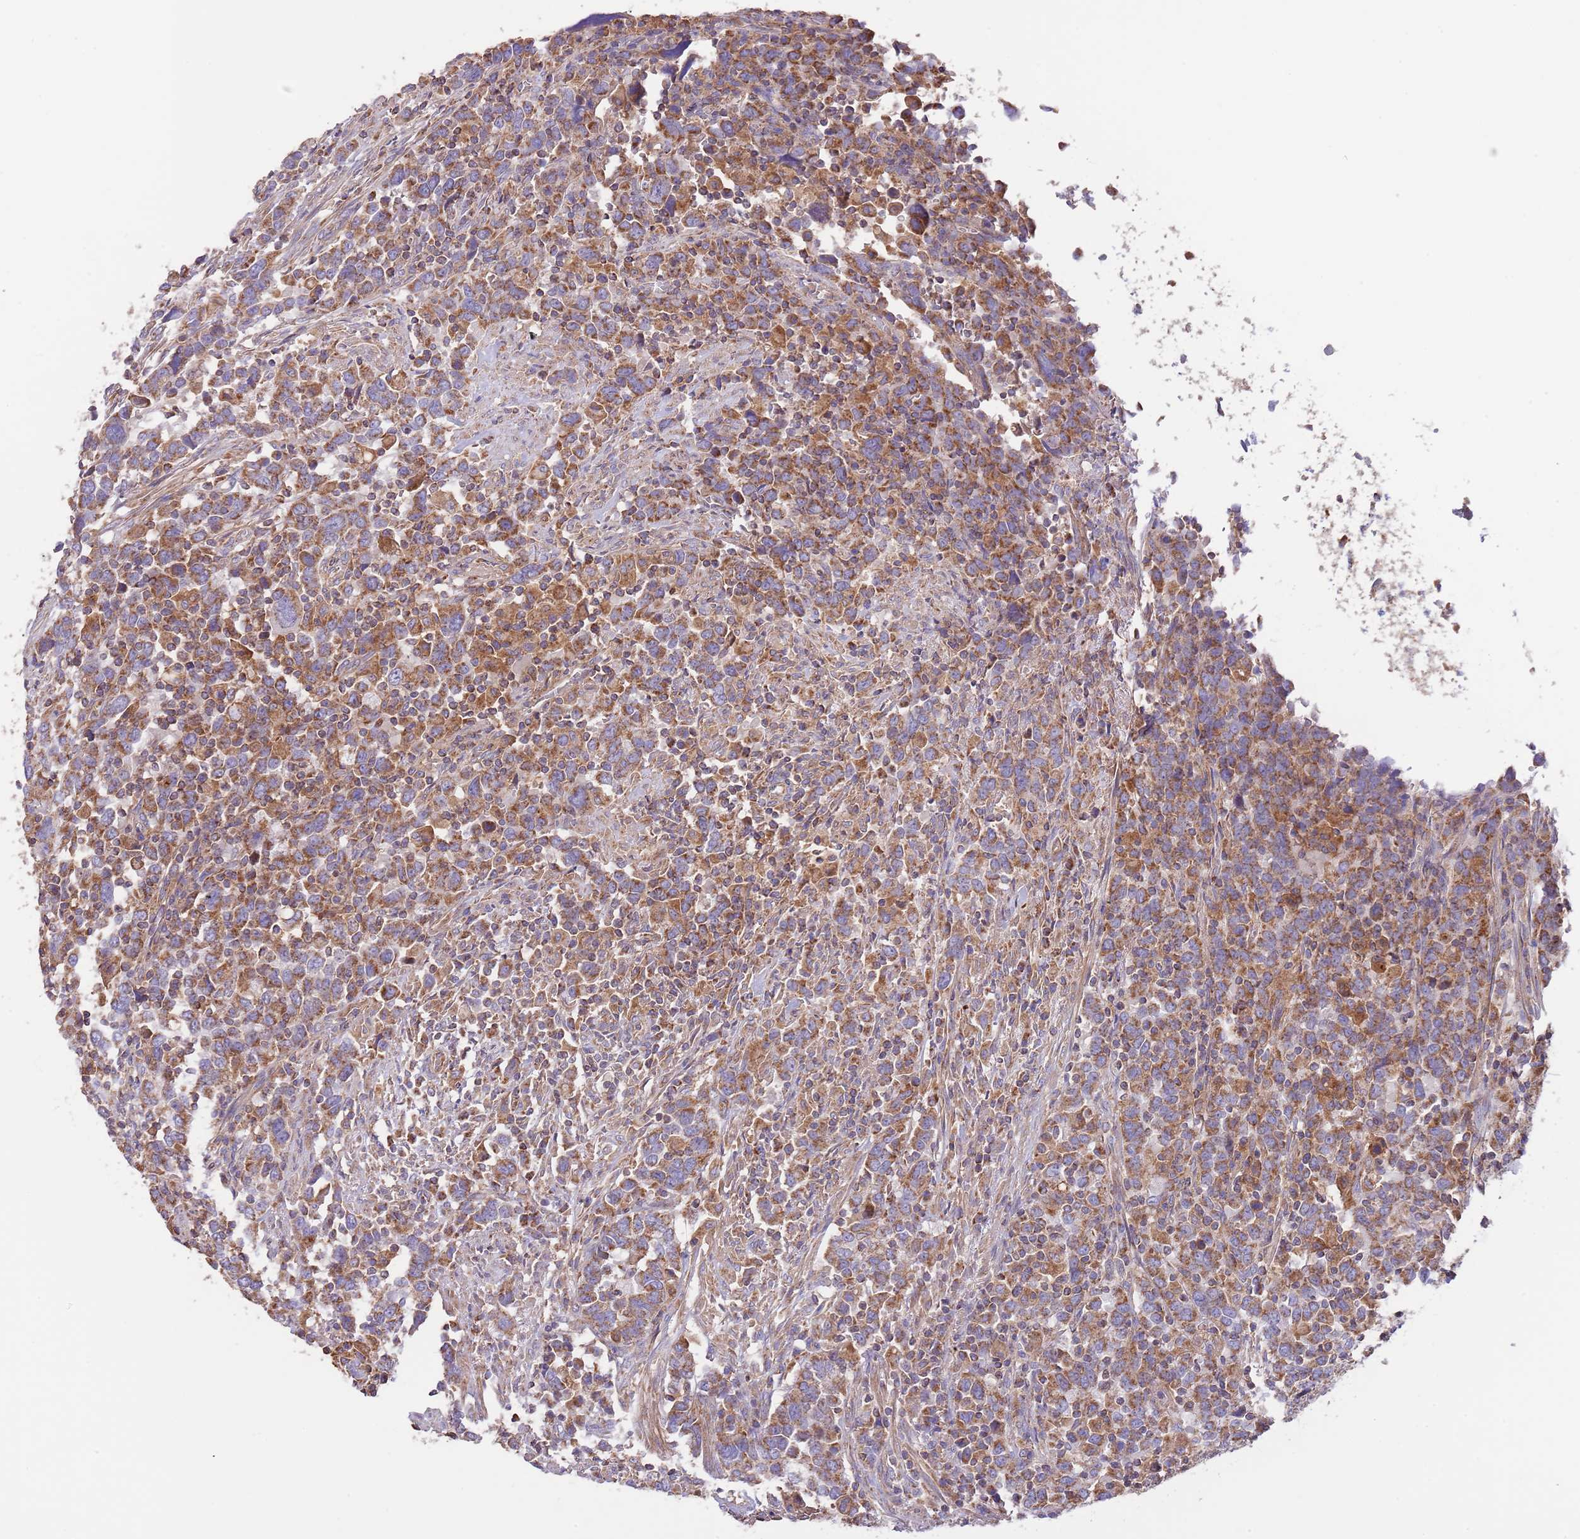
{"staining": {"intensity": "moderate", "quantity": ">75%", "location": "cytoplasmic/membranous"}, "tissue": "urothelial cancer", "cell_type": "Tumor cells", "image_type": "cancer", "snomed": [{"axis": "morphology", "description": "Urothelial carcinoma, High grade"}, {"axis": "topography", "description": "Urinary bladder"}], "caption": "IHC staining of urothelial cancer, which reveals medium levels of moderate cytoplasmic/membranous staining in approximately >75% of tumor cells indicating moderate cytoplasmic/membranous protein positivity. The staining was performed using DAB (brown) for protein detection and nuclei were counterstained in hematoxylin (blue).", "gene": "DNAJA3", "patient": {"sex": "male", "age": 61}}